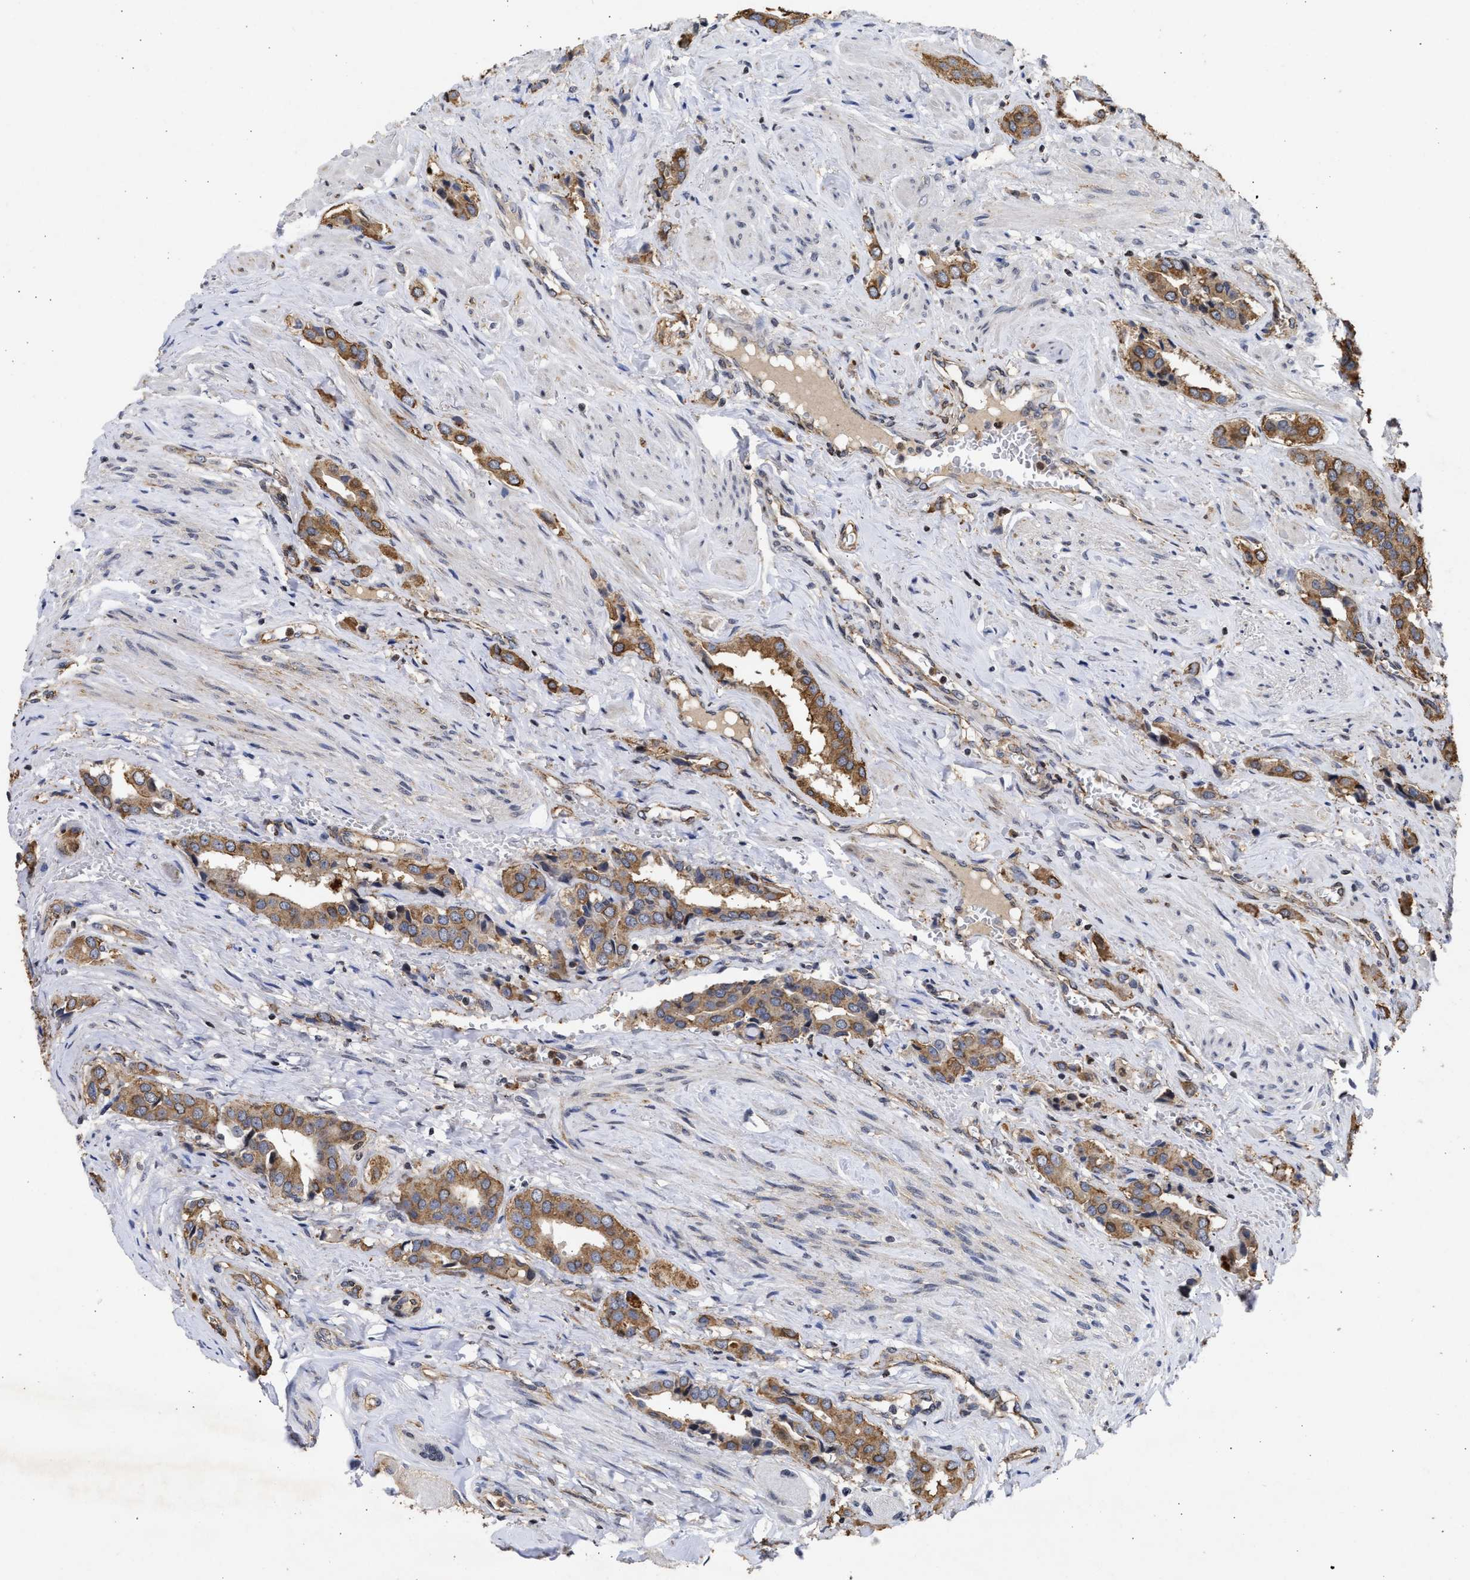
{"staining": {"intensity": "moderate", "quantity": ">75%", "location": "cytoplasmic/membranous"}, "tissue": "prostate cancer", "cell_type": "Tumor cells", "image_type": "cancer", "snomed": [{"axis": "morphology", "description": "Adenocarcinoma, High grade"}, {"axis": "topography", "description": "Prostate"}], "caption": "A high-resolution histopathology image shows IHC staining of prostate high-grade adenocarcinoma, which reveals moderate cytoplasmic/membranous expression in approximately >75% of tumor cells.", "gene": "ENSG00000142539", "patient": {"sex": "male", "age": 52}}